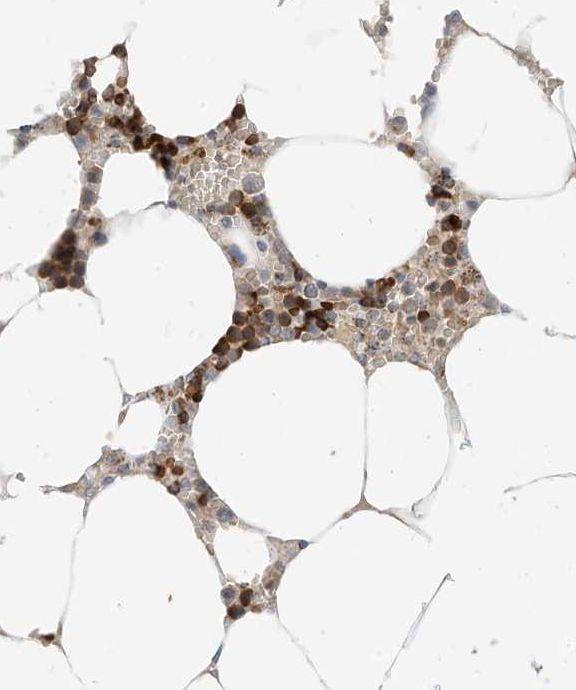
{"staining": {"intensity": "strong", "quantity": "<25%", "location": "cytoplasmic/membranous,nuclear"}, "tissue": "bone marrow", "cell_type": "Hematopoietic cells", "image_type": "normal", "snomed": [{"axis": "morphology", "description": "Normal tissue, NOS"}, {"axis": "topography", "description": "Bone marrow"}], "caption": "Strong cytoplasmic/membranous,nuclear expression is seen in about <25% of hematopoietic cells in benign bone marrow. The protein of interest is stained brown, and the nuclei are stained in blue (DAB (3,3'-diaminobenzidine) IHC with brightfield microscopy, high magnification).", "gene": "MTUS2", "patient": {"sex": "male", "age": 70}}